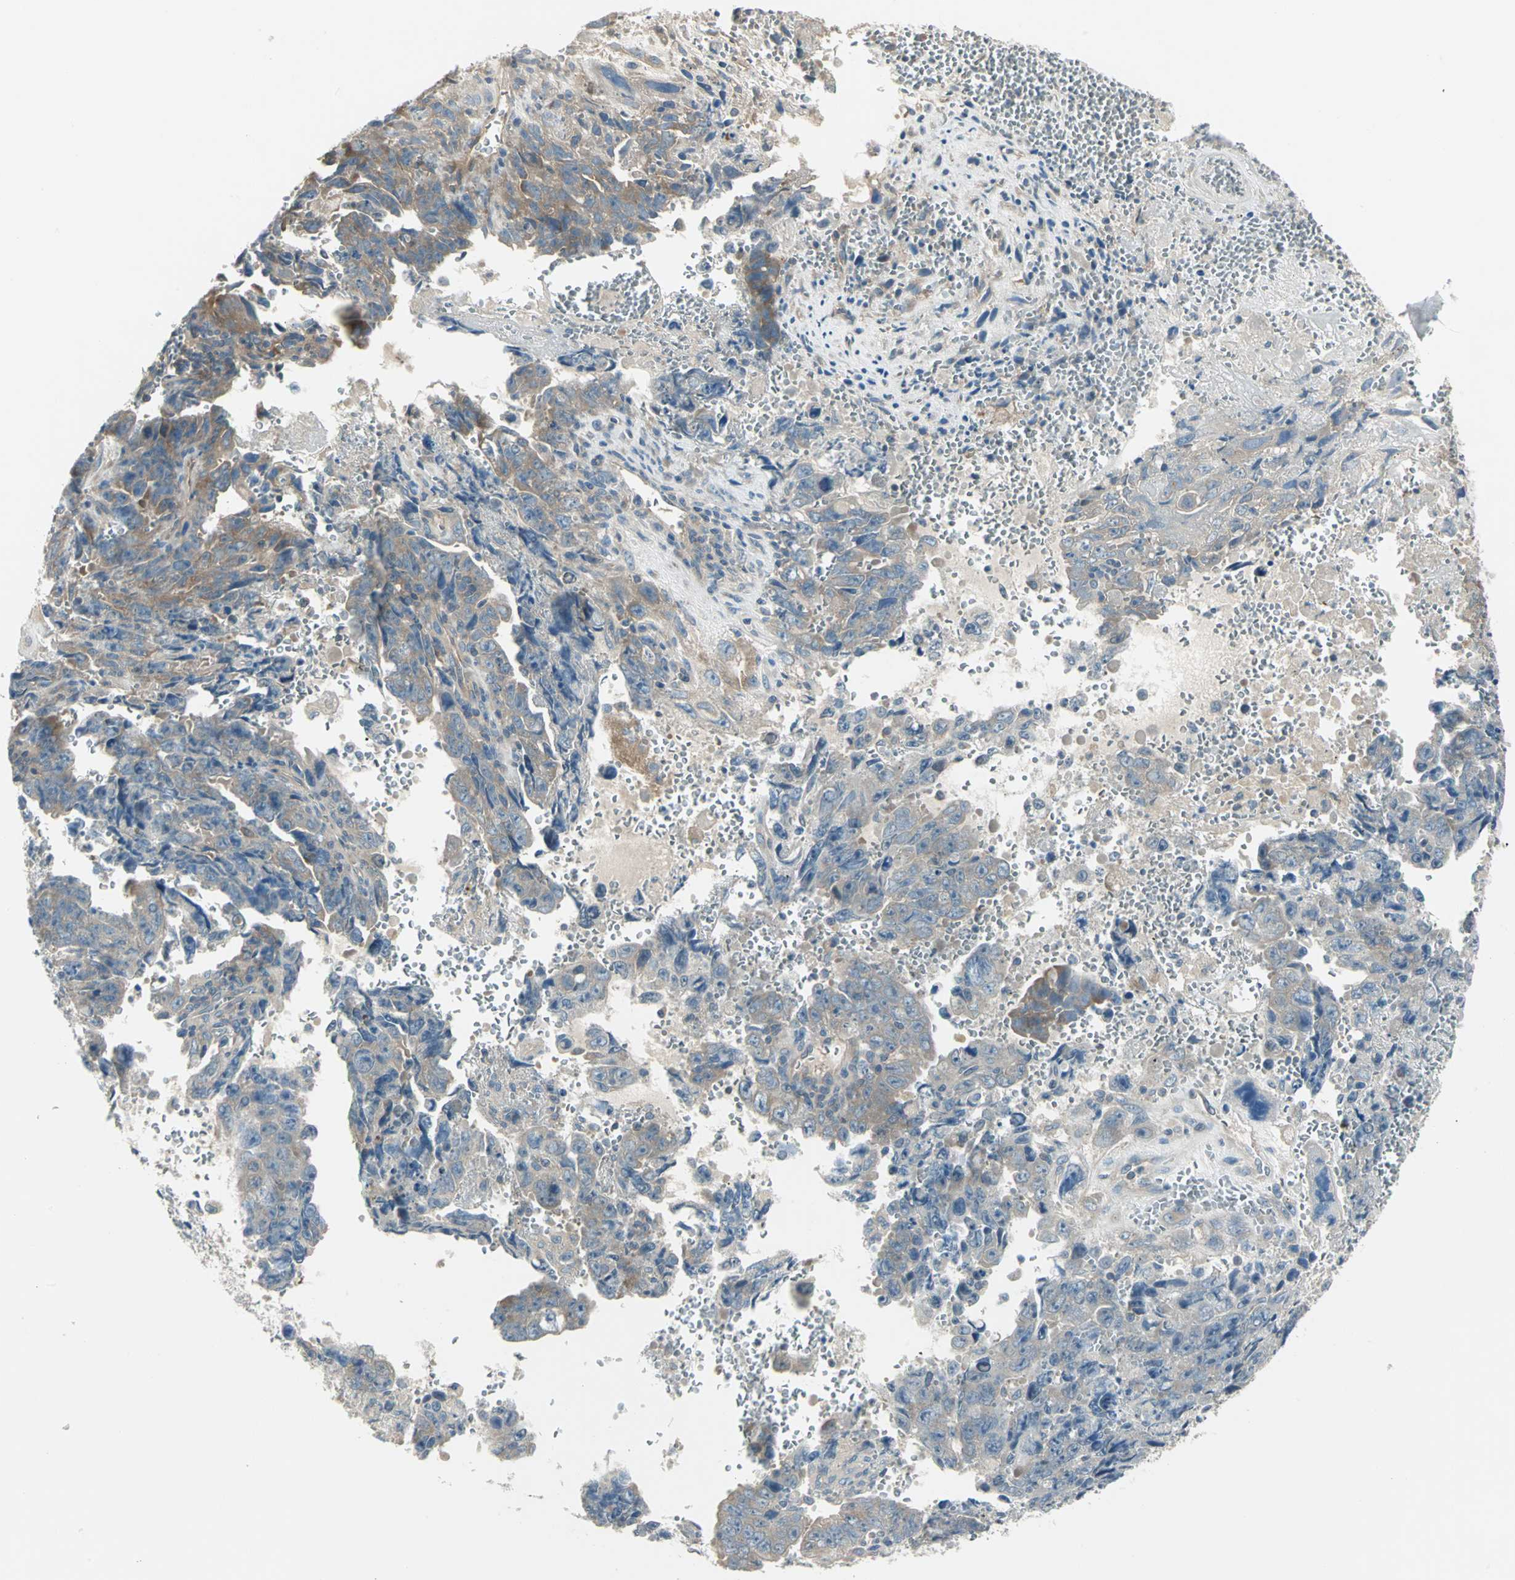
{"staining": {"intensity": "moderate", "quantity": ">75%", "location": "cytoplasmic/membranous"}, "tissue": "testis cancer", "cell_type": "Tumor cells", "image_type": "cancer", "snomed": [{"axis": "morphology", "description": "Carcinoma, Embryonal, NOS"}, {"axis": "topography", "description": "Testis"}], "caption": "Immunohistochemistry (IHC) staining of embryonal carcinoma (testis), which demonstrates medium levels of moderate cytoplasmic/membranous expression in about >75% of tumor cells indicating moderate cytoplasmic/membranous protein positivity. The staining was performed using DAB (3,3'-diaminobenzidine) (brown) for protein detection and nuclei were counterstained in hematoxylin (blue).", "gene": "PRKAA1", "patient": {"sex": "male", "age": 28}}